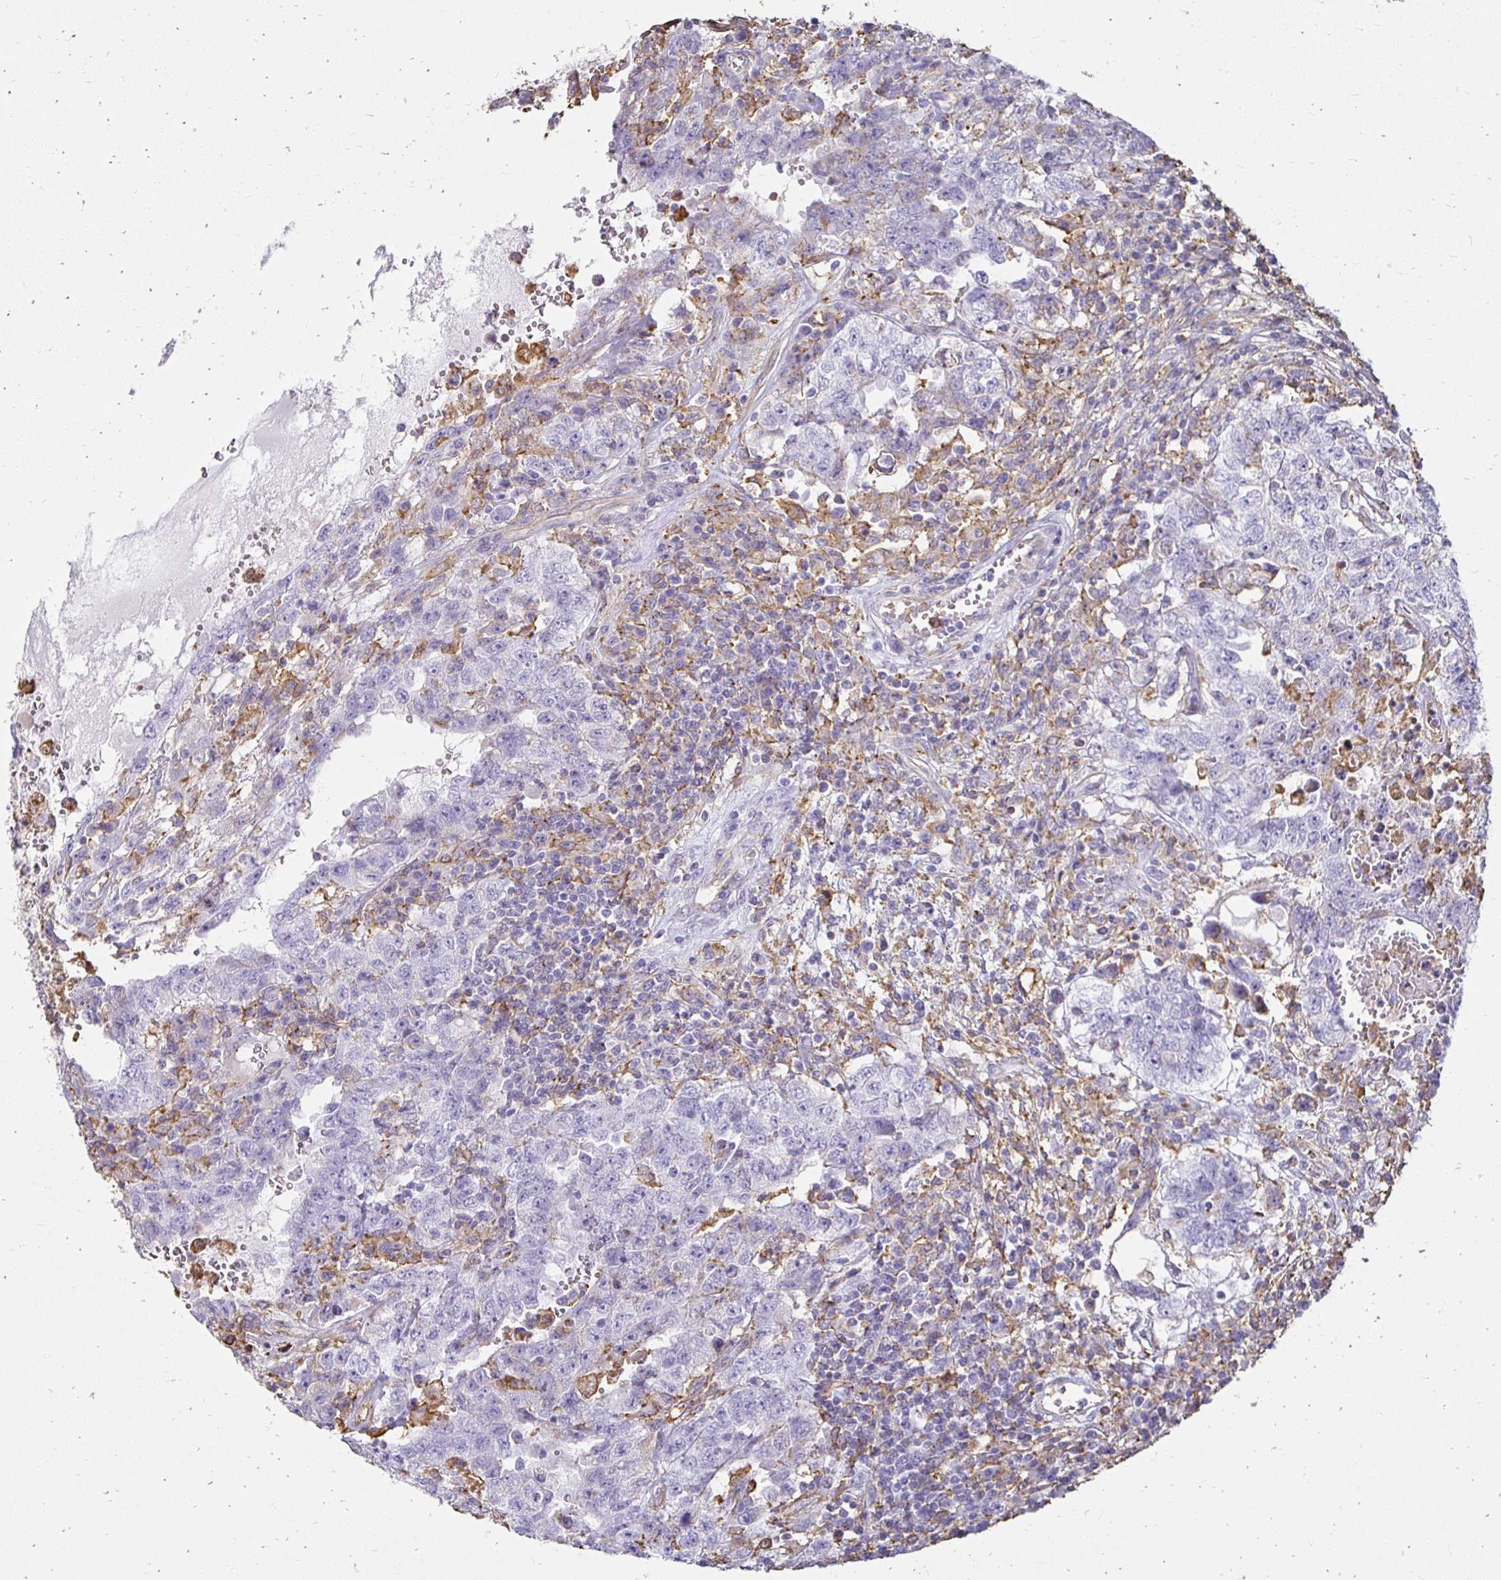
{"staining": {"intensity": "negative", "quantity": "none", "location": "none"}, "tissue": "testis cancer", "cell_type": "Tumor cells", "image_type": "cancer", "snomed": [{"axis": "morphology", "description": "Carcinoma, Embryonal, NOS"}, {"axis": "topography", "description": "Testis"}], "caption": "A photomicrograph of human testis cancer is negative for staining in tumor cells. (Immunohistochemistry, brightfield microscopy, high magnification).", "gene": "TAS1R3", "patient": {"sex": "male", "age": 26}}